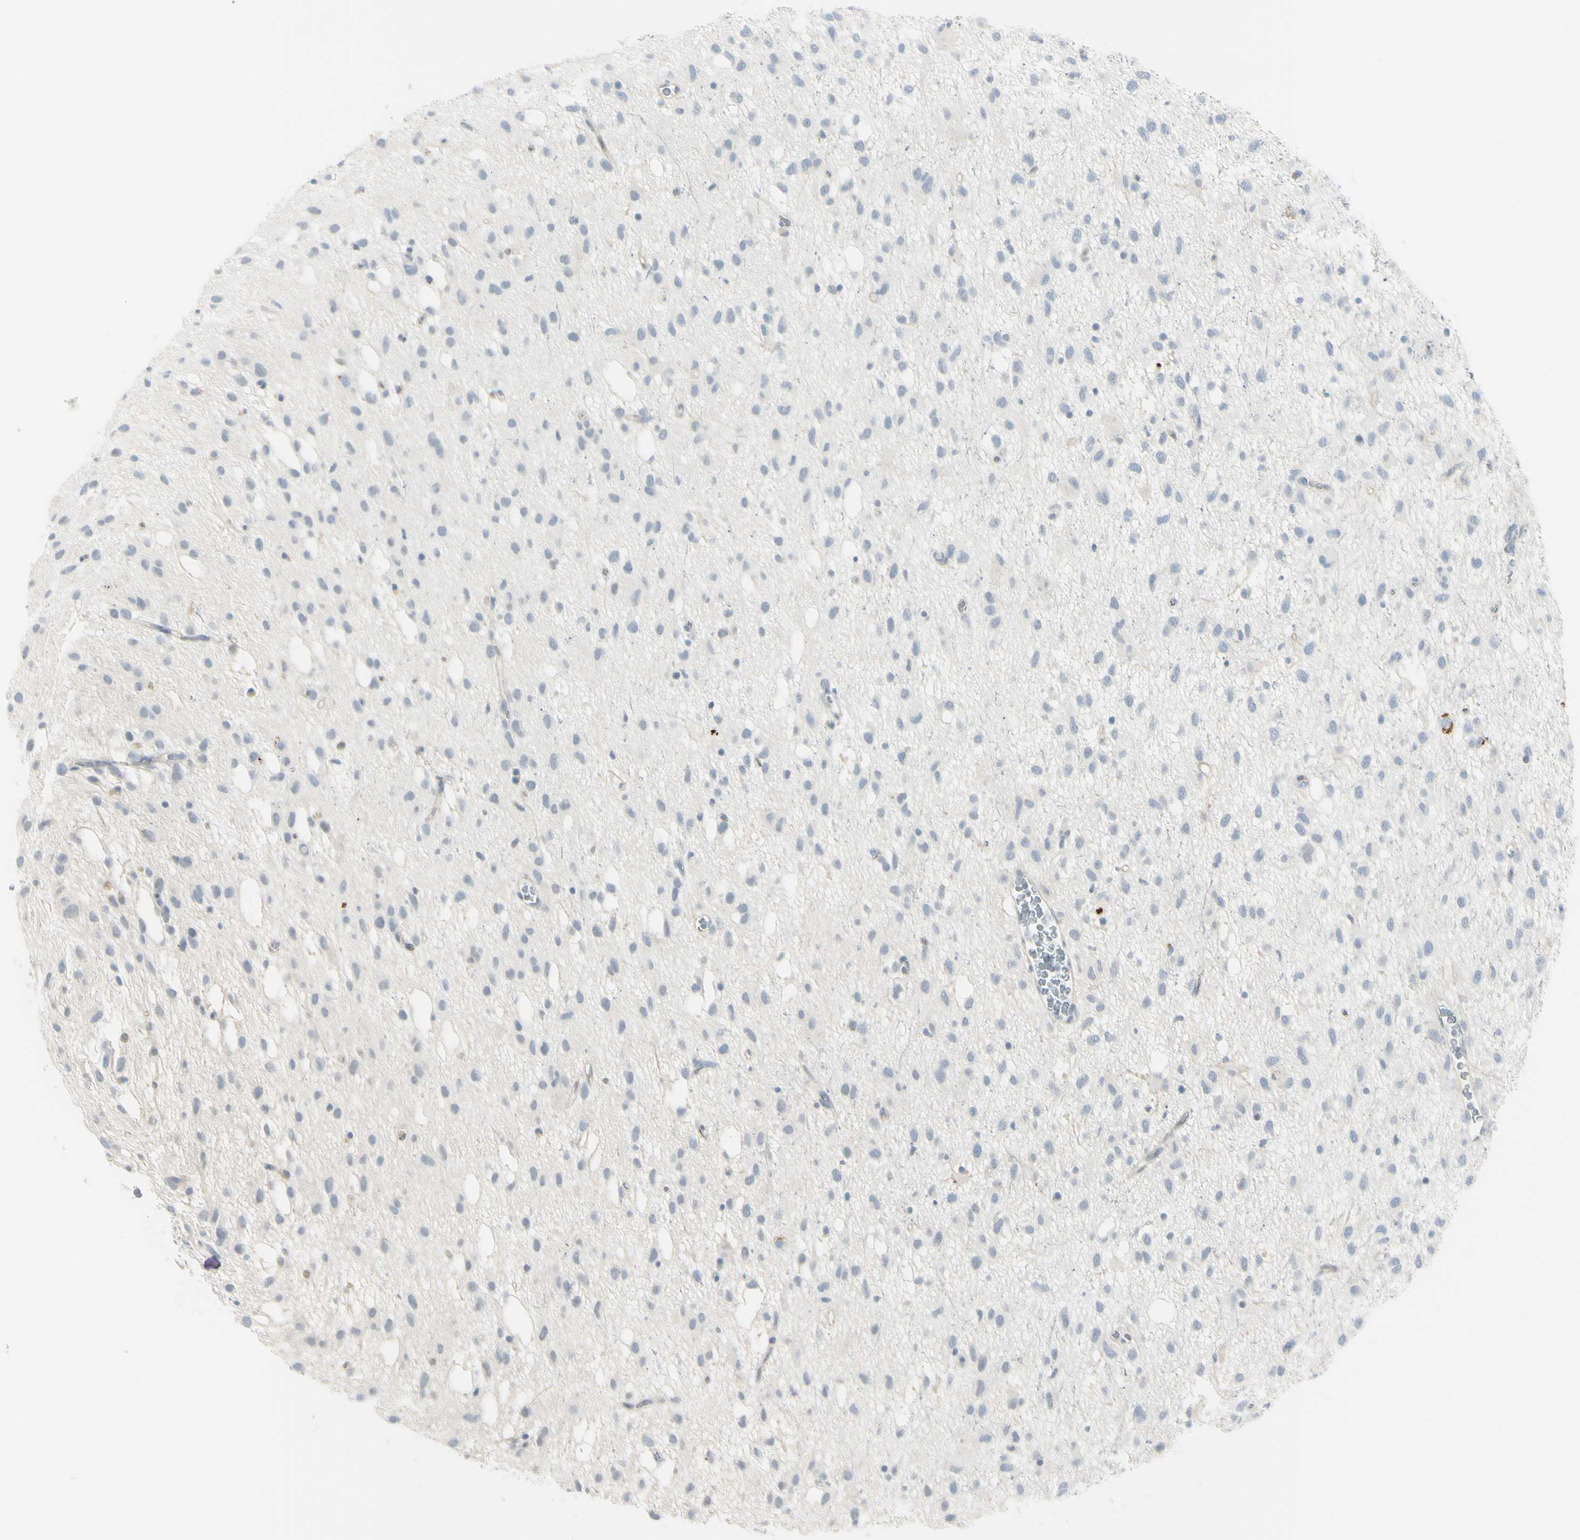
{"staining": {"intensity": "negative", "quantity": "none", "location": "none"}, "tissue": "glioma", "cell_type": "Tumor cells", "image_type": "cancer", "snomed": [{"axis": "morphology", "description": "Glioma, malignant, Low grade"}, {"axis": "topography", "description": "Brain"}], "caption": "This is an IHC photomicrograph of glioma. There is no positivity in tumor cells.", "gene": "ASB9", "patient": {"sex": "male", "age": 77}}